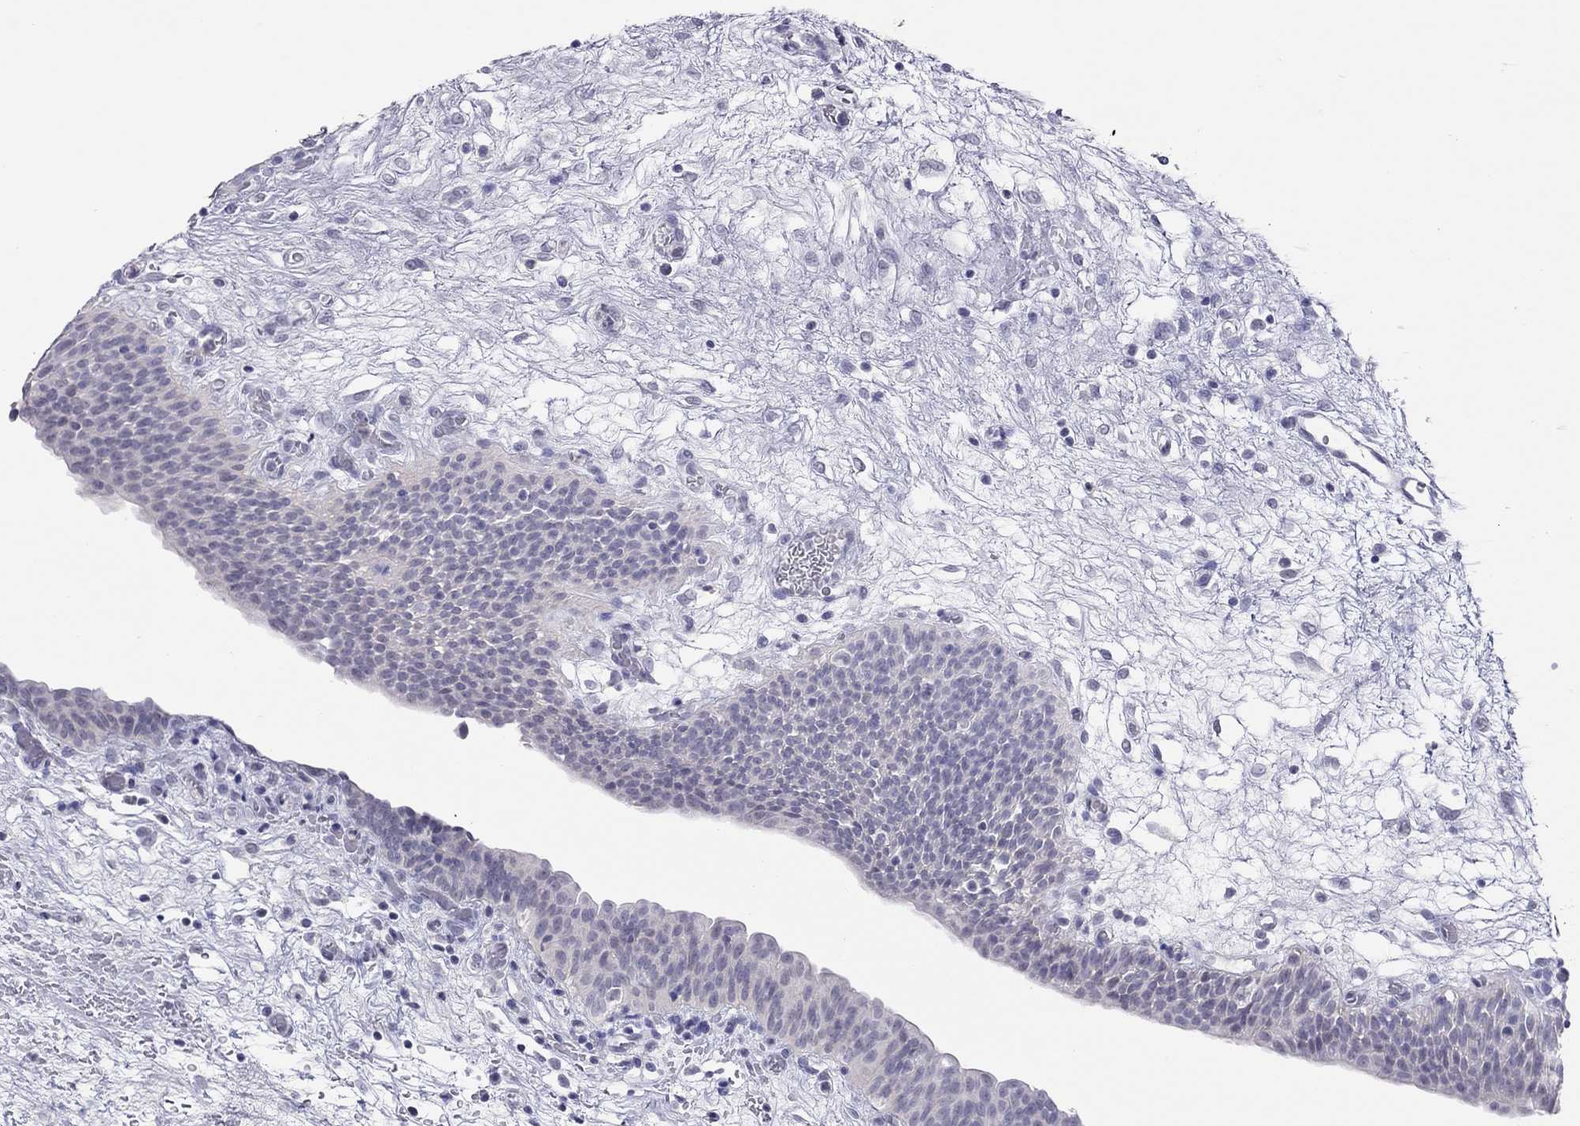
{"staining": {"intensity": "negative", "quantity": "none", "location": "none"}, "tissue": "urinary bladder", "cell_type": "Urothelial cells", "image_type": "normal", "snomed": [{"axis": "morphology", "description": "Normal tissue, NOS"}, {"axis": "topography", "description": "Urinary bladder"}], "caption": "High power microscopy photomicrograph of an IHC micrograph of benign urinary bladder, revealing no significant positivity in urothelial cells. The staining is performed using DAB brown chromogen with nuclei counter-stained in using hematoxylin.", "gene": "JHY", "patient": {"sex": "male", "age": 76}}